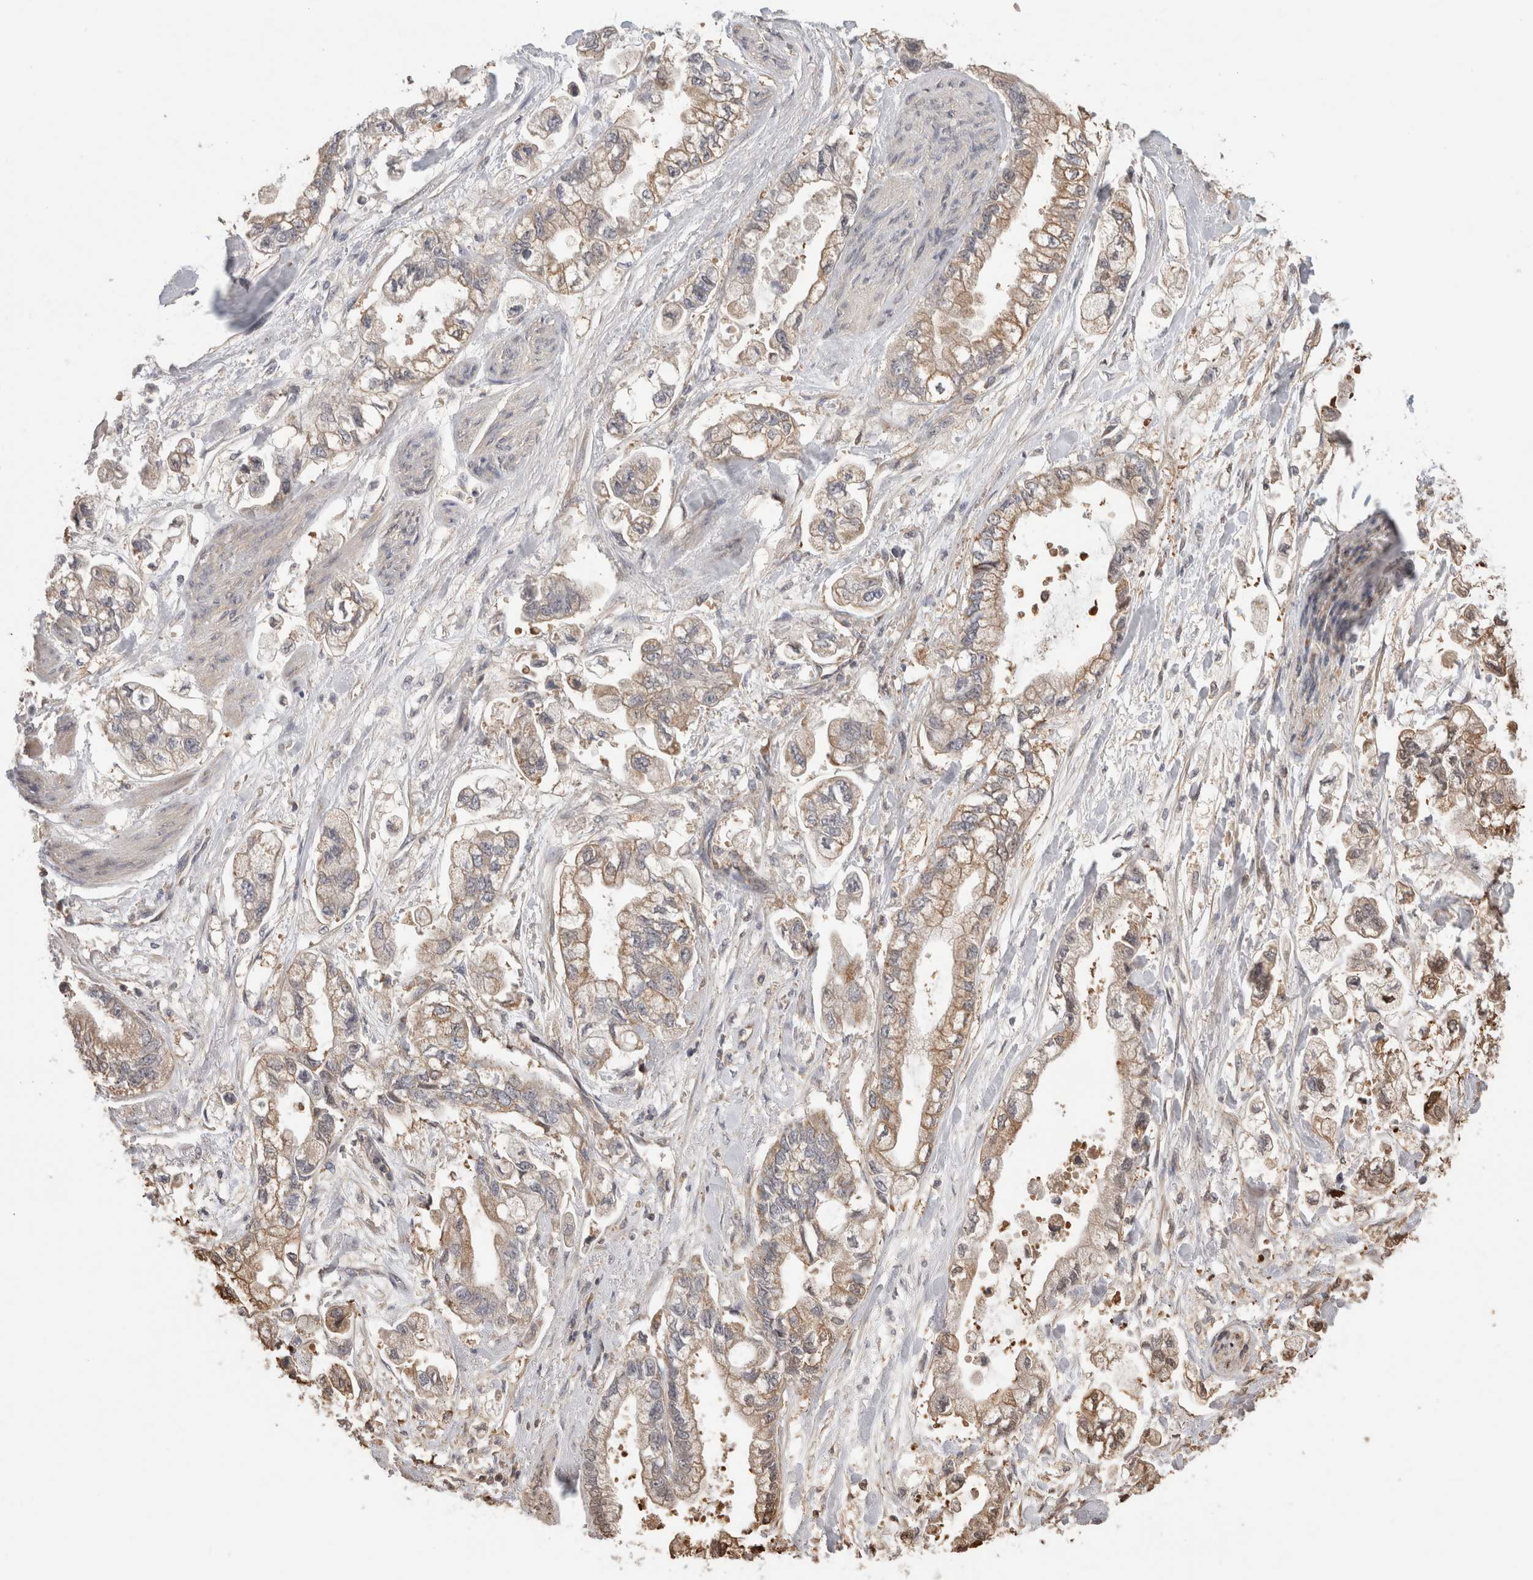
{"staining": {"intensity": "moderate", "quantity": "25%-75%", "location": "cytoplasmic/membranous"}, "tissue": "stomach cancer", "cell_type": "Tumor cells", "image_type": "cancer", "snomed": [{"axis": "morphology", "description": "Normal tissue, NOS"}, {"axis": "morphology", "description": "Adenocarcinoma, NOS"}, {"axis": "topography", "description": "Stomach"}], "caption": "The image shows immunohistochemical staining of stomach cancer (adenocarcinoma). There is moderate cytoplasmic/membranous expression is seen in approximately 25%-75% of tumor cells.", "gene": "IMMP2L", "patient": {"sex": "male", "age": 62}}